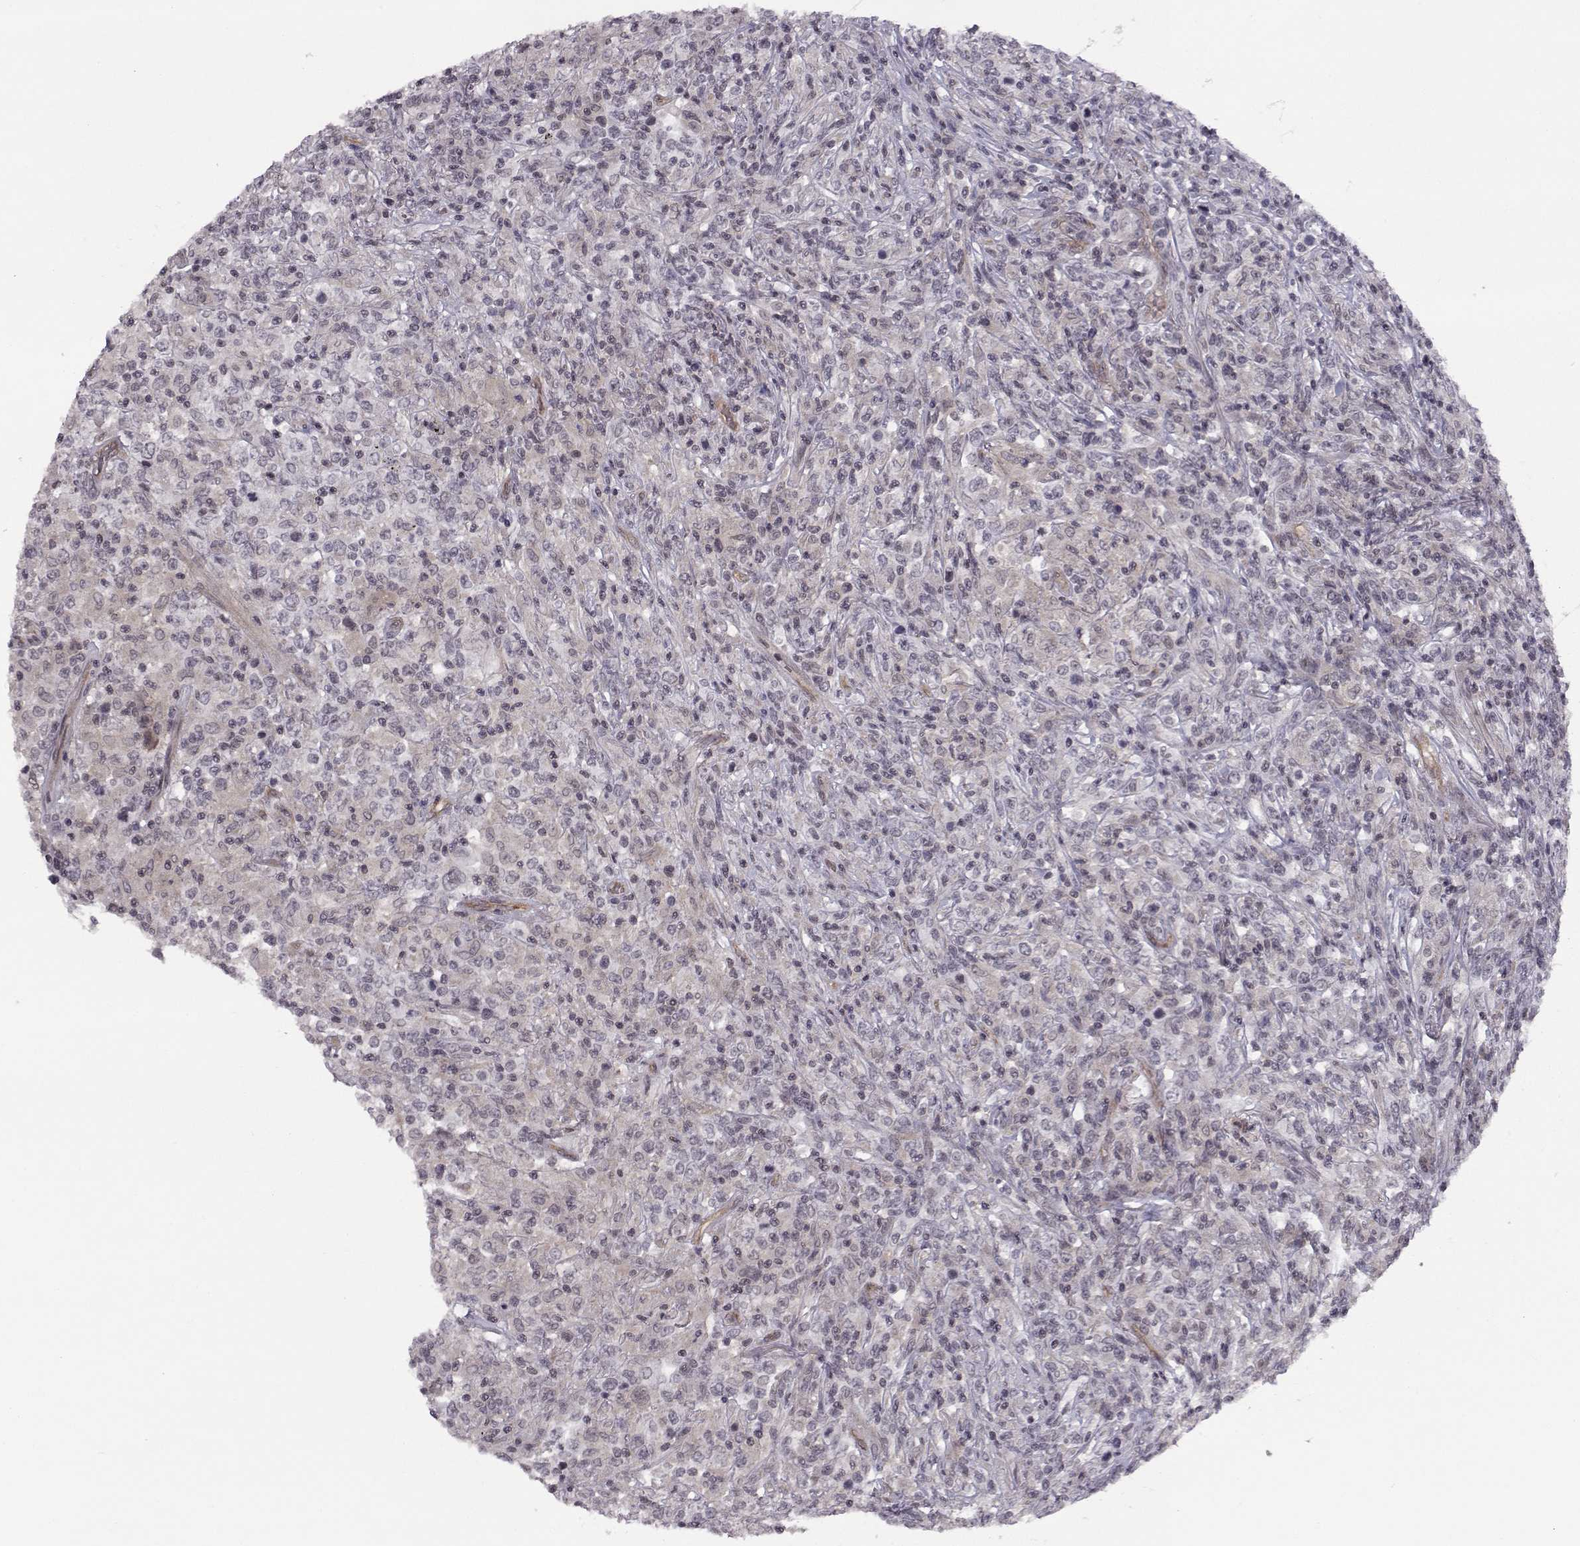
{"staining": {"intensity": "negative", "quantity": "none", "location": "none"}, "tissue": "lymphoma", "cell_type": "Tumor cells", "image_type": "cancer", "snomed": [{"axis": "morphology", "description": "Malignant lymphoma, non-Hodgkin's type, High grade"}, {"axis": "topography", "description": "Lung"}], "caption": "Histopathology image shows no significant protein expression in tumor cells of high-grade malignant lymphoma, non-Hodgkin's type.", "gene": "KIF13B", "patient": {"sex": "male", "age": 79}}